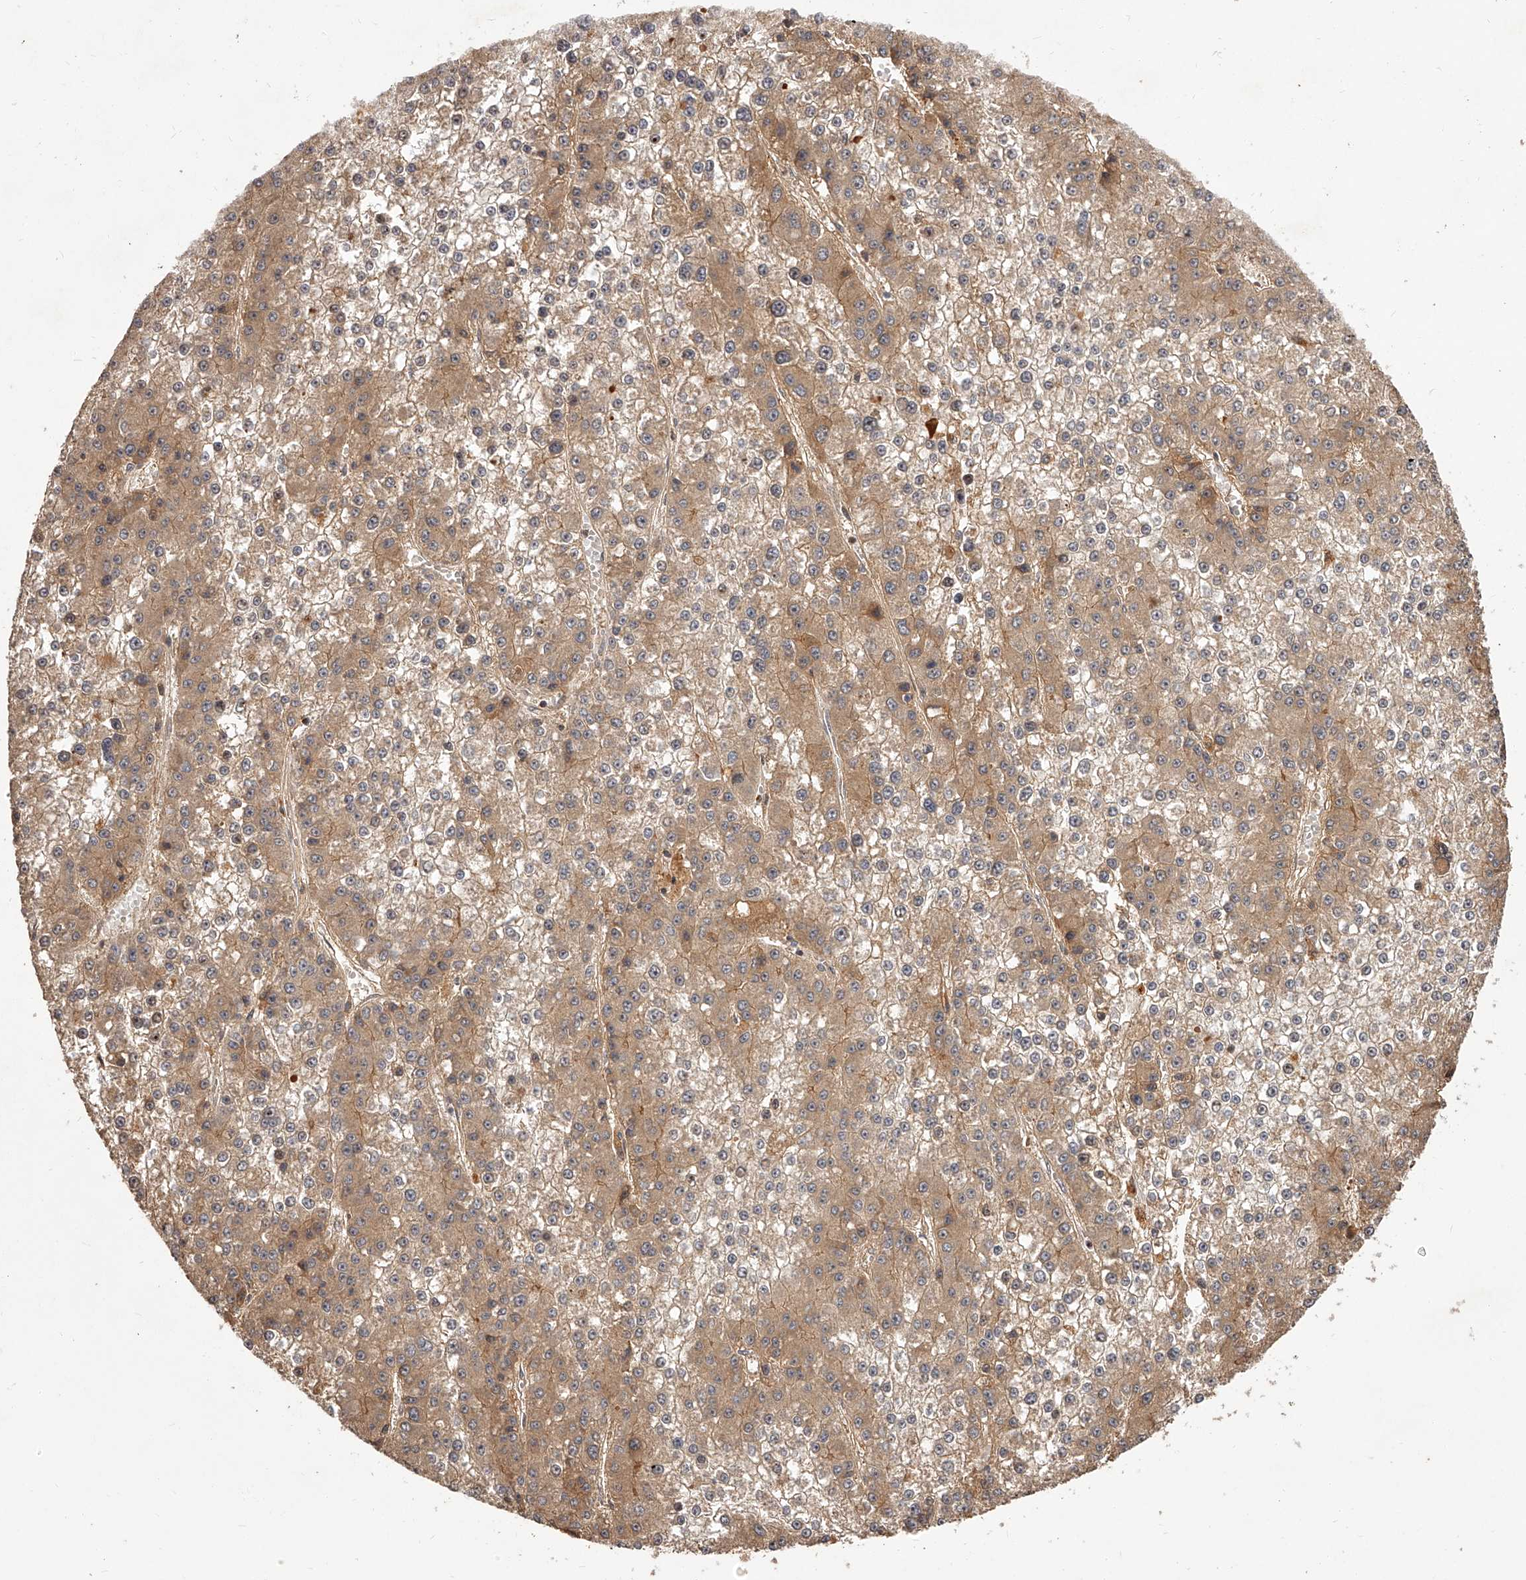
{"staining": {"intensity": "moderate", "quantity": "25%-75%", "location": "cytoplasmic/membranous"}, "tissue": "liver cancer", "cell_type": "Tumor cells", "image_type": "cancer", "snomed": [{"axis": "morphology", "description": "Carcinoma, Hepatocellular, NOS"}, {"axis": "topography", "description": "Liver"}], "caption": "Protein expression by immunohistochemistry (IHC) shows moderate cytoplasmic/membranous expression in about 25%-75% of tumor cells in liver cancer (hepatocellular carcinoma).", "gene": "CRYZL1", "patient": {"sex": "female", "age": 73}}